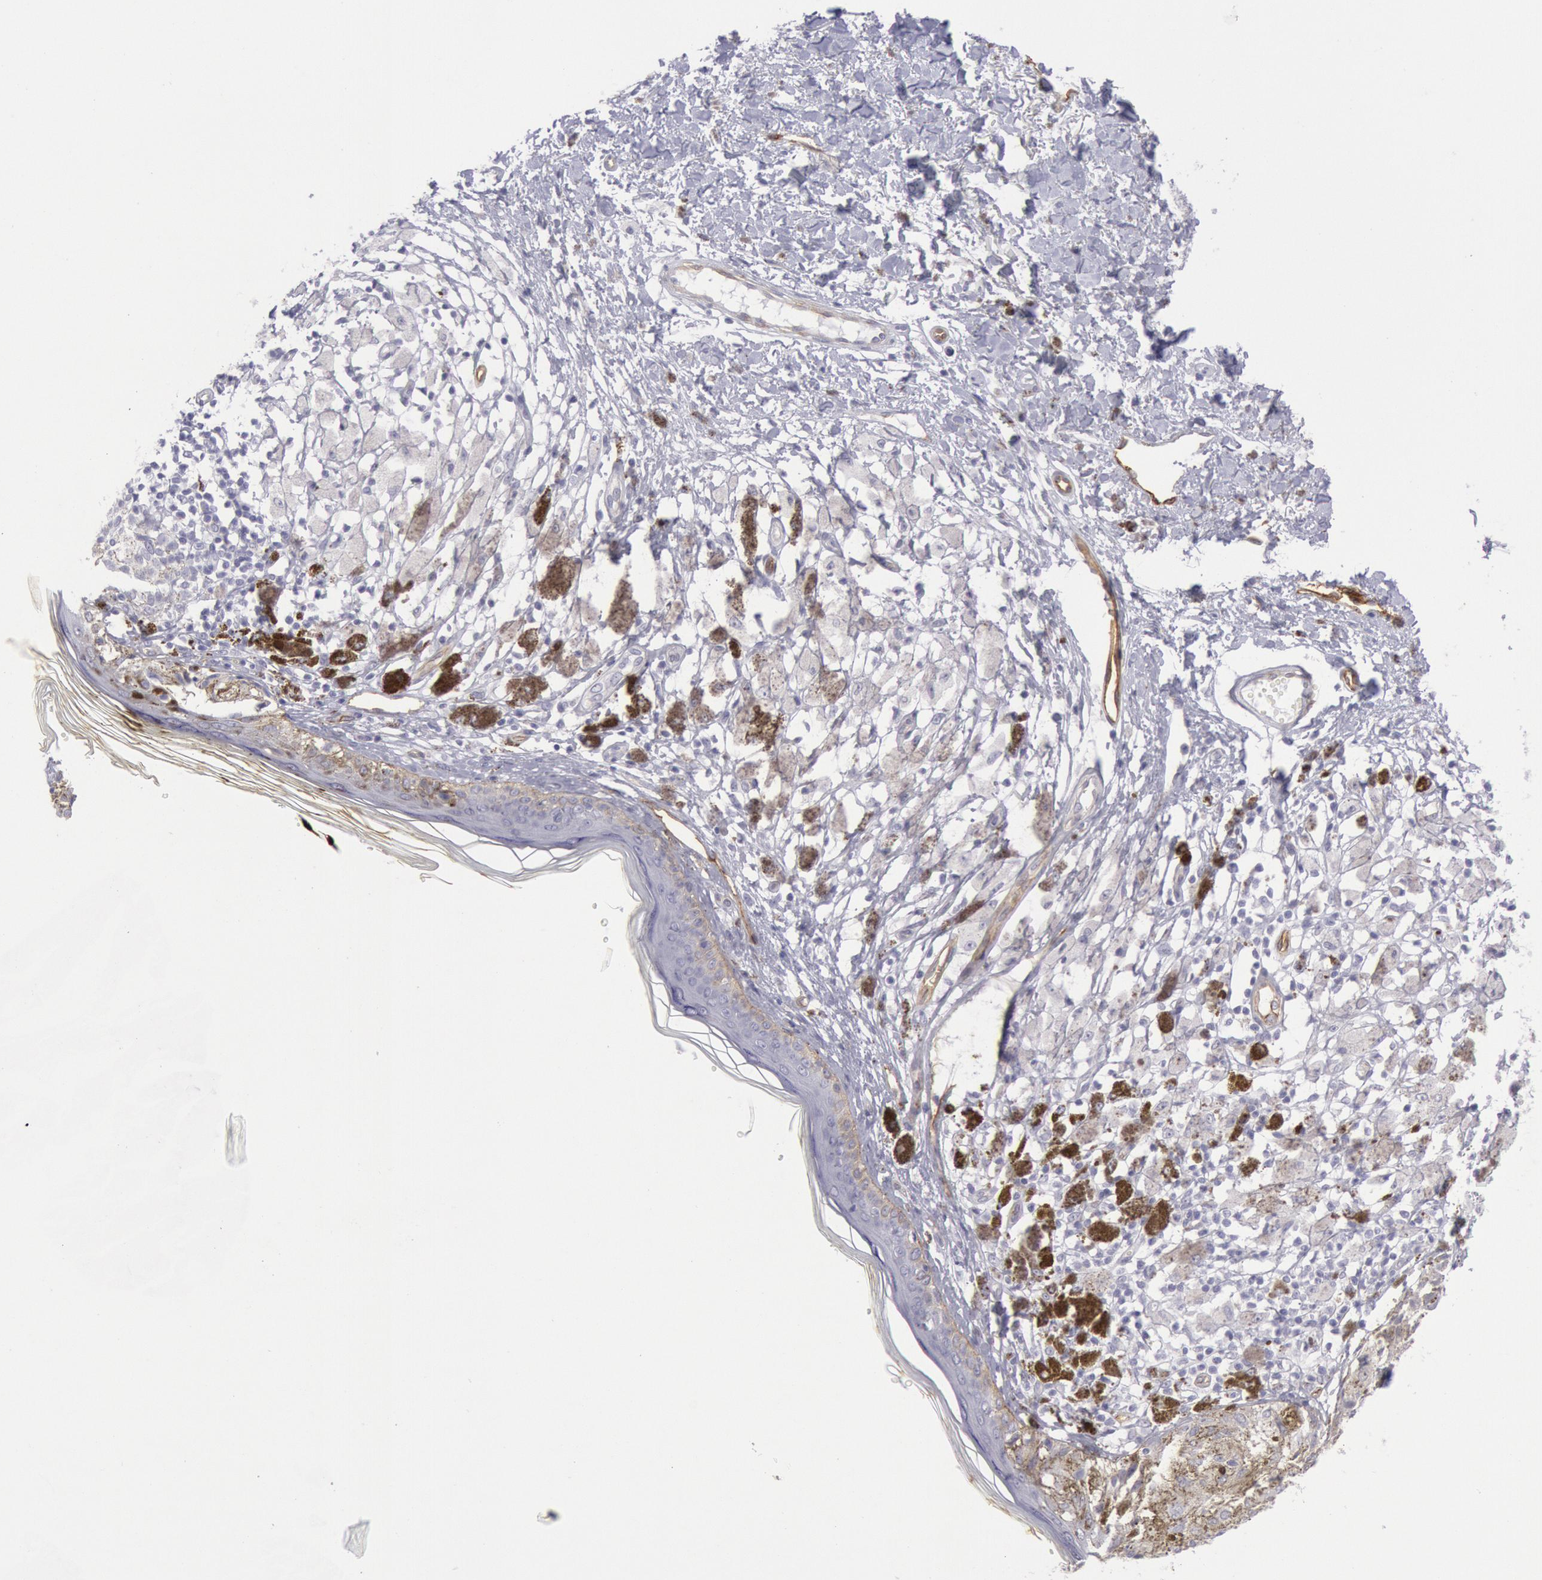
{"staining": {"intensity": "negative", "quantity": "none", "location": "none"}, "tissue": "melanoma", "cell_type": "Tumor cells", "image_type": "cancer", "snomed": [{"axis": "morphology", "description": "Malignant melanoma, NOS"}, {"axis": "topography", "description": "Skin"}], "caption": "Human melanoma stained for a protein using IHC reveals no expression in tumor cells.", "gene": "CDH13", "patient": {"sex": "male", "age": 88}}